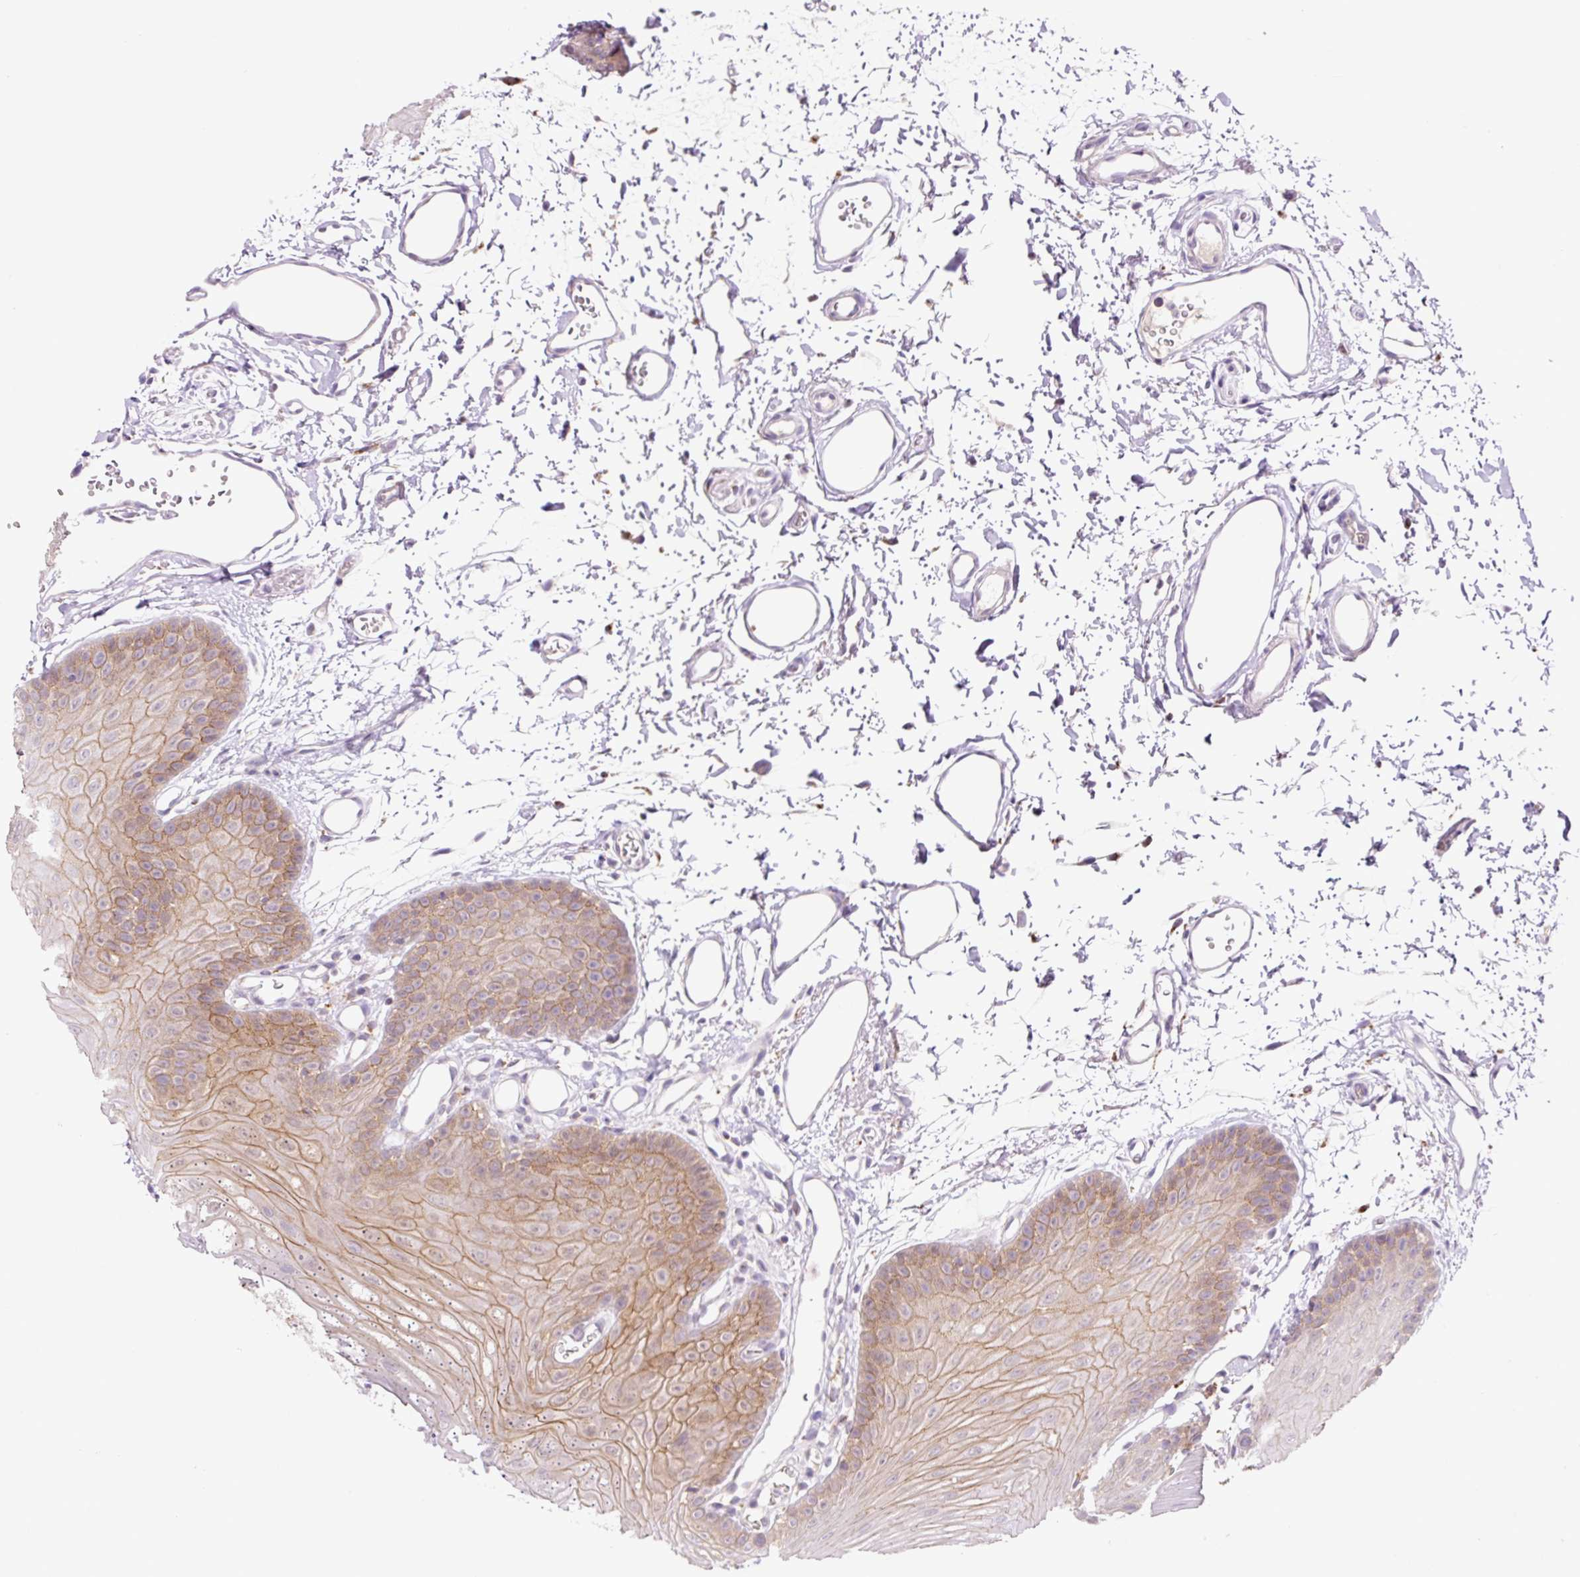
{"staining": {"intensity": "moderate", "quantity": "25%-75%", "location": "cytoplasmic/membranous"}, "tissue": "oral mucosa", "cell_type": "Squamous epithelial cells", "image_type": "normal", "snomed": [{"axis": "morphology", "description": "Normal tissue, NOS"}, {"axis": "morphology", "description": "Squamous cell carcinoma, NOS"}, {"axis": "topography", "description": "Oral tissue"}, {"axis": "topography", "description": "Head-Neck"}], "caption": "Immunohistochemical staining of benign oral mucosa exhibits medium levels of moderate cytoplasmic/membranous staining in about 25%-75% of squamous epithelial cells. (IHC, brightfield microscopy, high magnification).", "gene": "PCK2", "patient": {"sex": "female", "age": 81}}